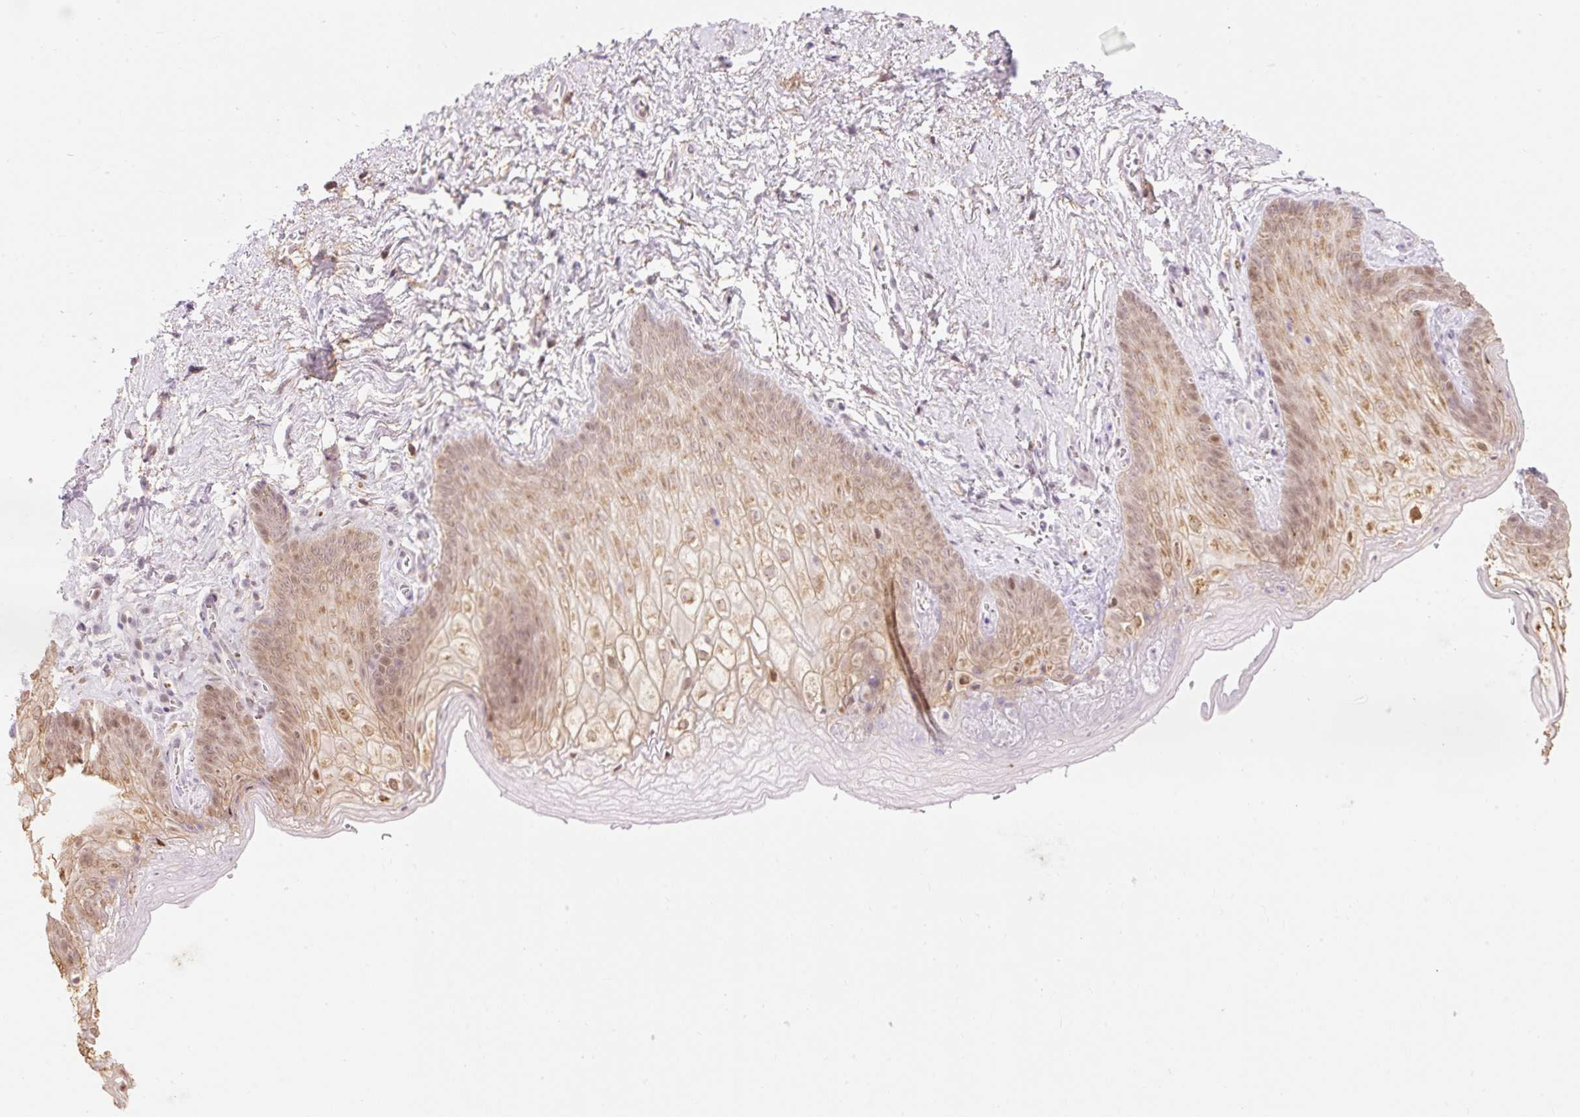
{"staining": {"intensity": "moderate", "quantity": ">75%", "location": "cytoplasmic/membranous,nuclear"}, "tissue": "vagina", "cell_type": "Squamous epithelial cells", "image_type": "normal", "snomed": [{"axis": "morphology", "description": "Normal tissue, NOS"}, {"axis": "topography", "description": "Vulva"}, {"axis": "topography", "description": "Vagina"}, {"axis": "topography", "description": "Peripheral nerve tissue"}], "caption": "Immunohistochemistry of unremarkable vagina exhibits medium levels of moderate cytoplasmic/membranous,nuclear staining in approximately >75% of squamous epithelial cells.", "gene": "H2BW1", "patient": {"sex": "female", "age": 66}}